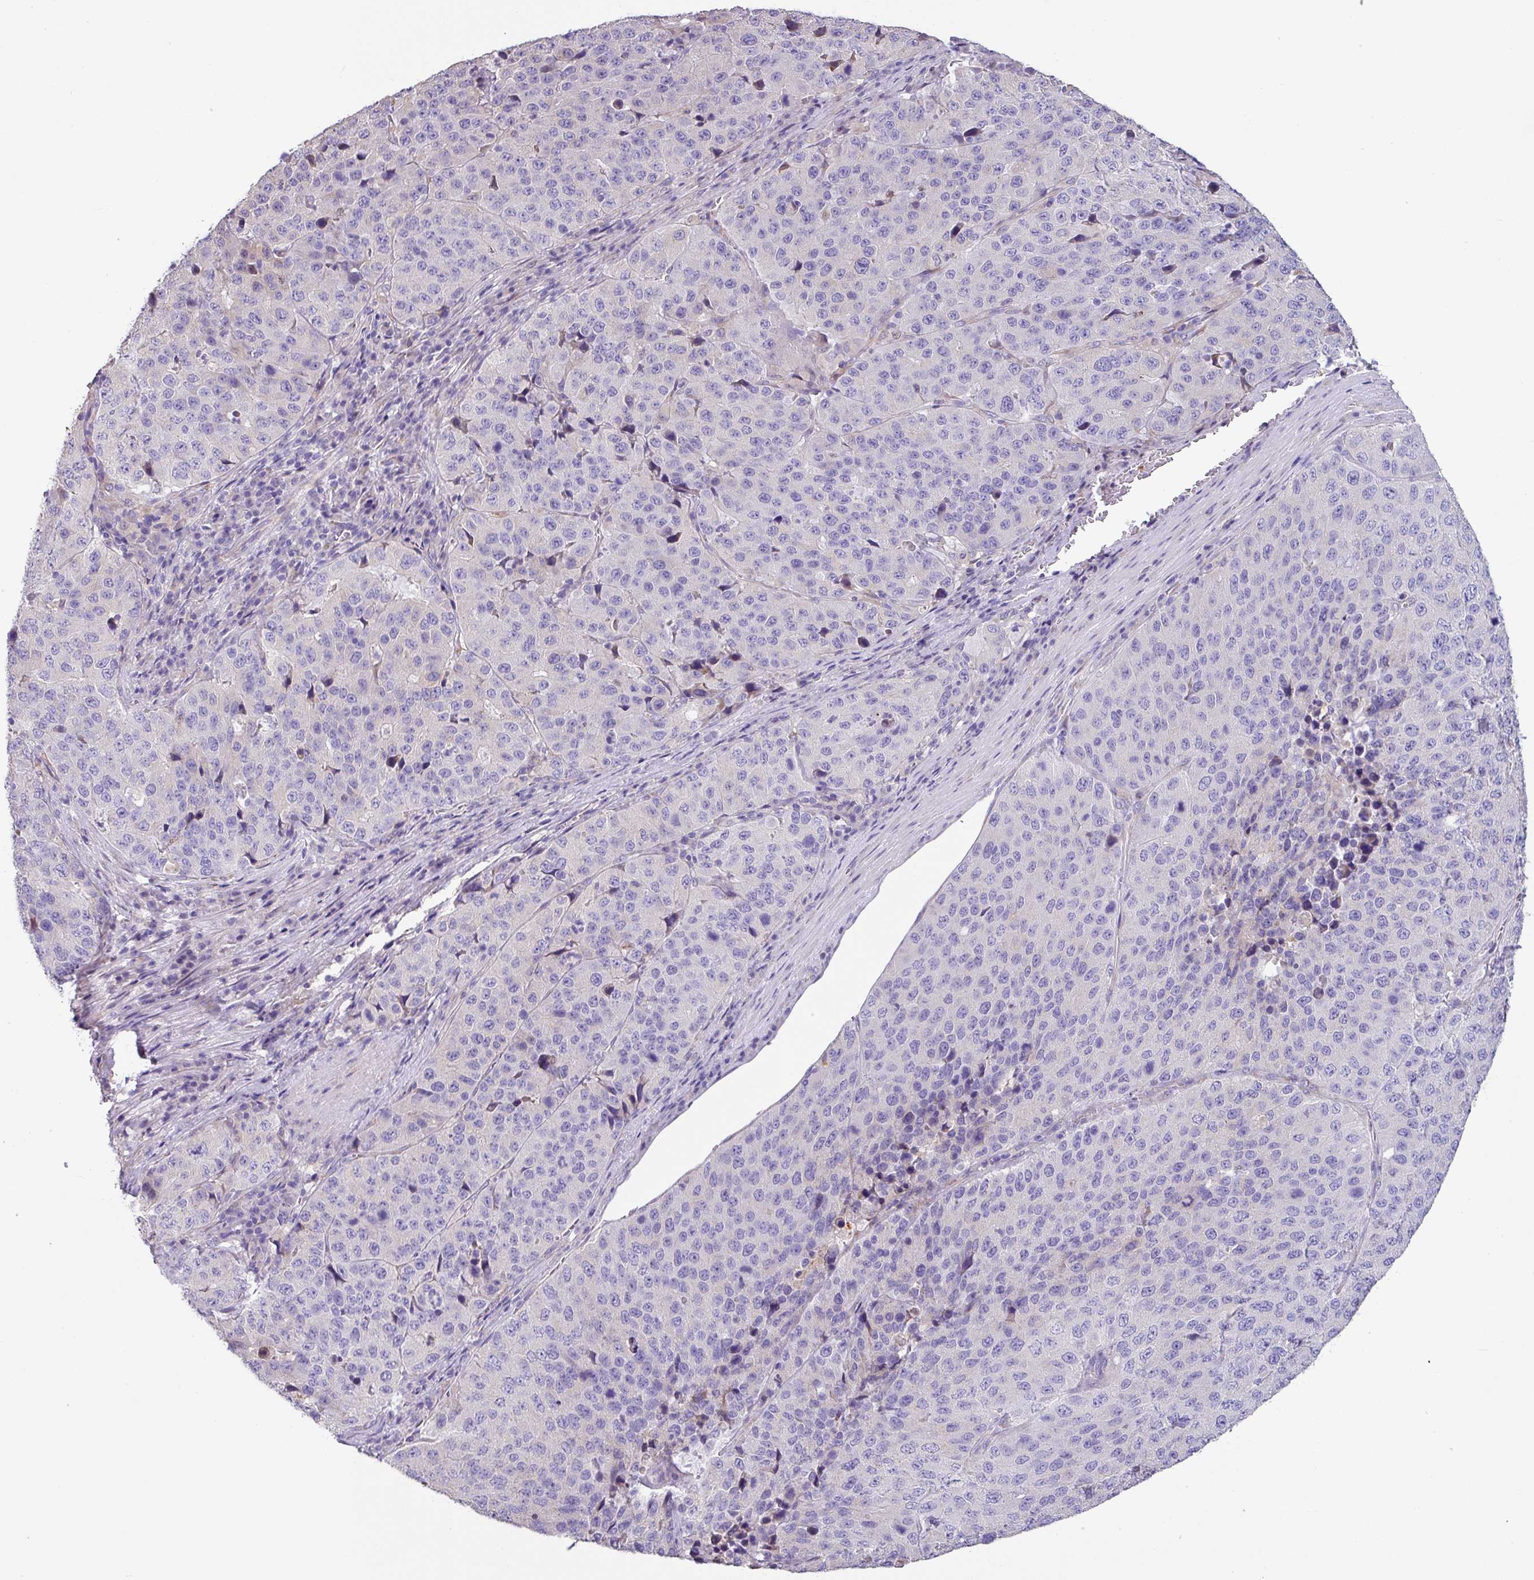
{"staining": {"intensity": "negative", "quantity": "none", "location": "none"}, "tissue": "stomach cancer", "cell_type": "Tumor cells", "image_type": "cancer", "snomed": [{"axis": "morphology", "description": "Adenocarcinoma, NOS"}, {"axis": "topography", "description": "Stomach"}], "caption": "This is an immunohistochemistry (IHC) photomicrograph of adenocarcinoma (stomach). There is no staining in tumor cells.", "gene": "ZG16", "patient": {"sex": "male", "age": 71}}